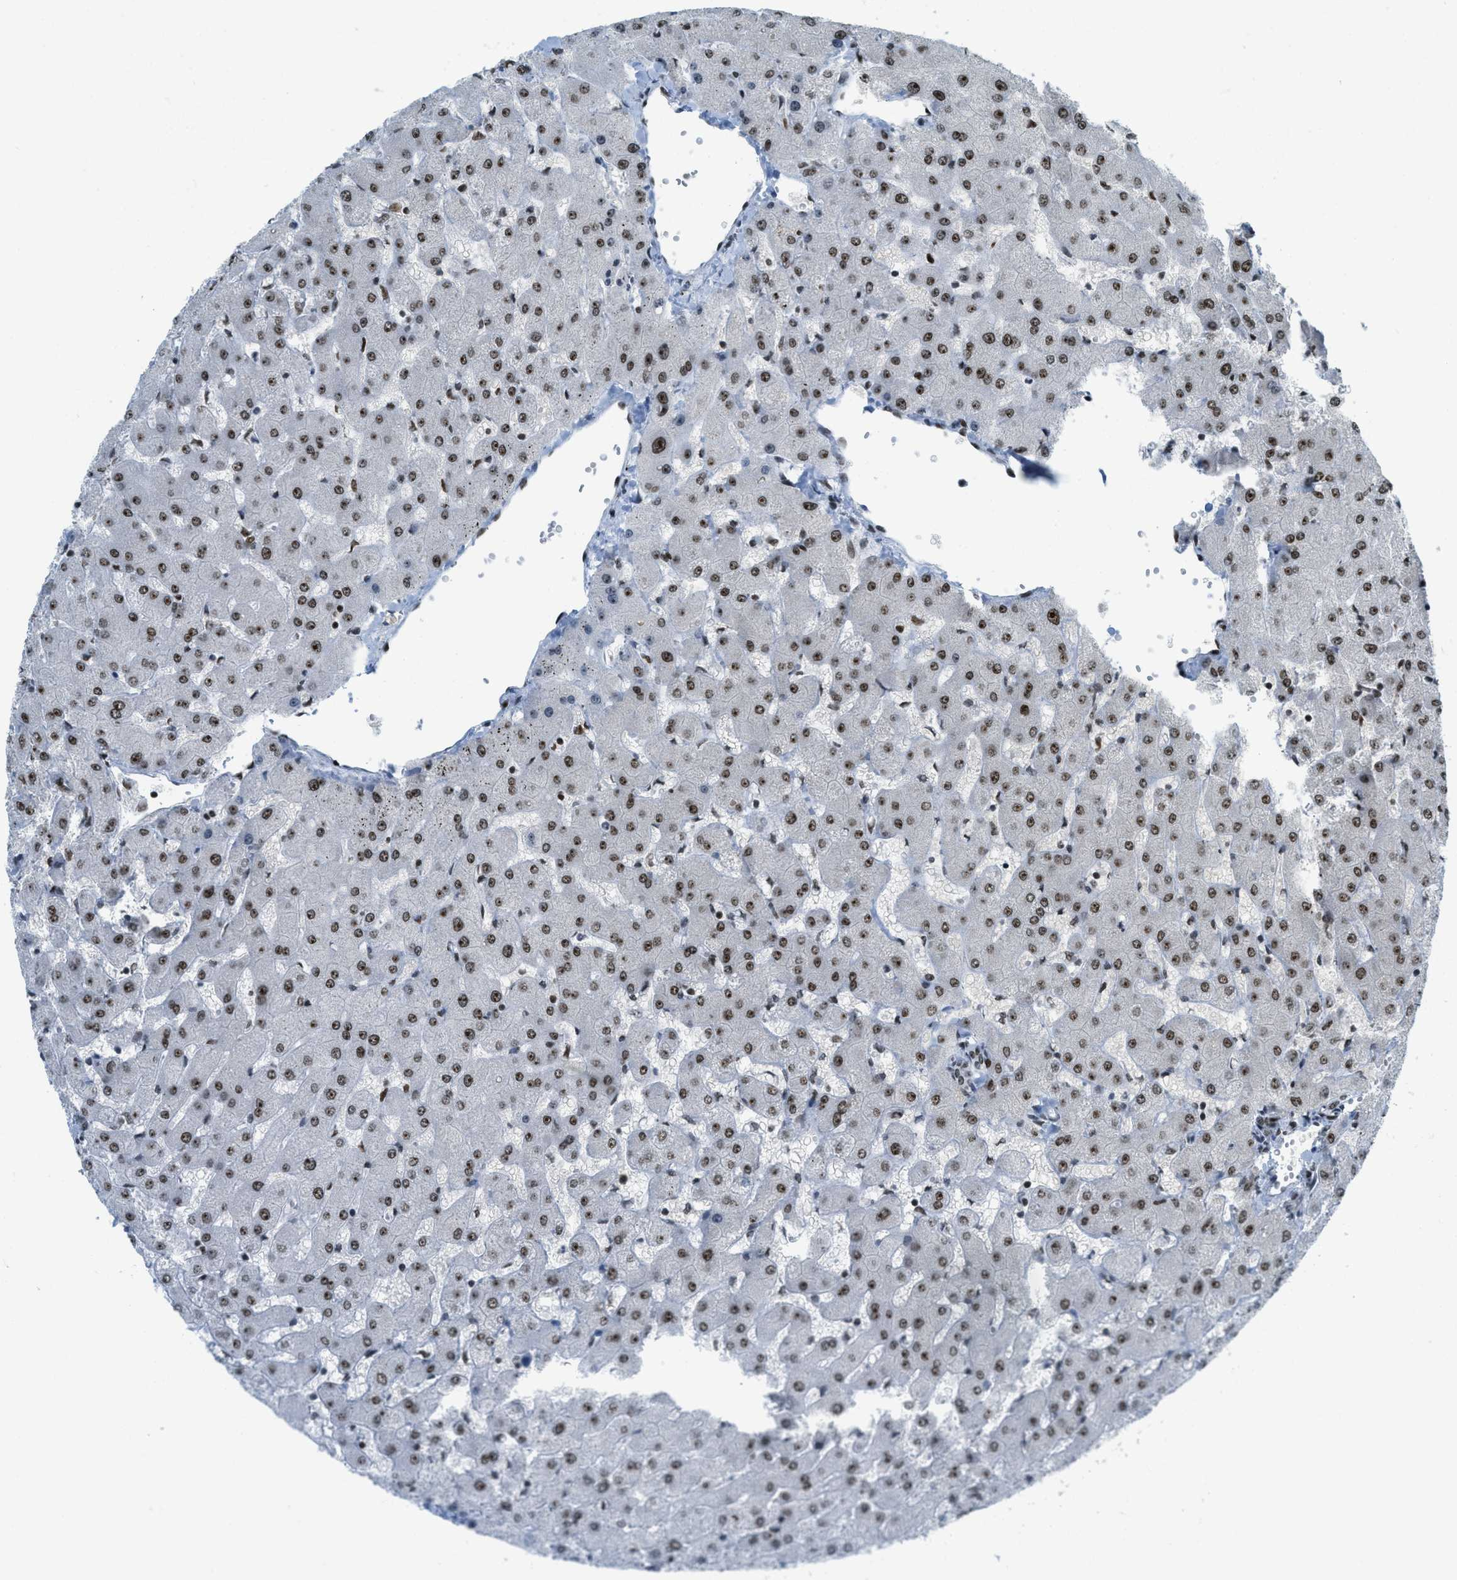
{"staining": {"intensity": "moderate", "quantity": ">75%", "location": "nuclear"}, "tissue": "liver", "cell_type": "Cholangiocytes", "image_type": "normal", "snomed": [{"axis": "morphology", "description": "Normal tissue, NOS"}, {"axis": "topography", "description": "Liver"}], "caption": "This micrograph shows benign liver stained with immunohistochemistry to label a protein in brown. The nuclear of cholangiocytes show moderate positivity for the protein. Nuclei are counter-stained blue.", "gene": "URB1", "patient": {"sex": "female", "age": 63}}